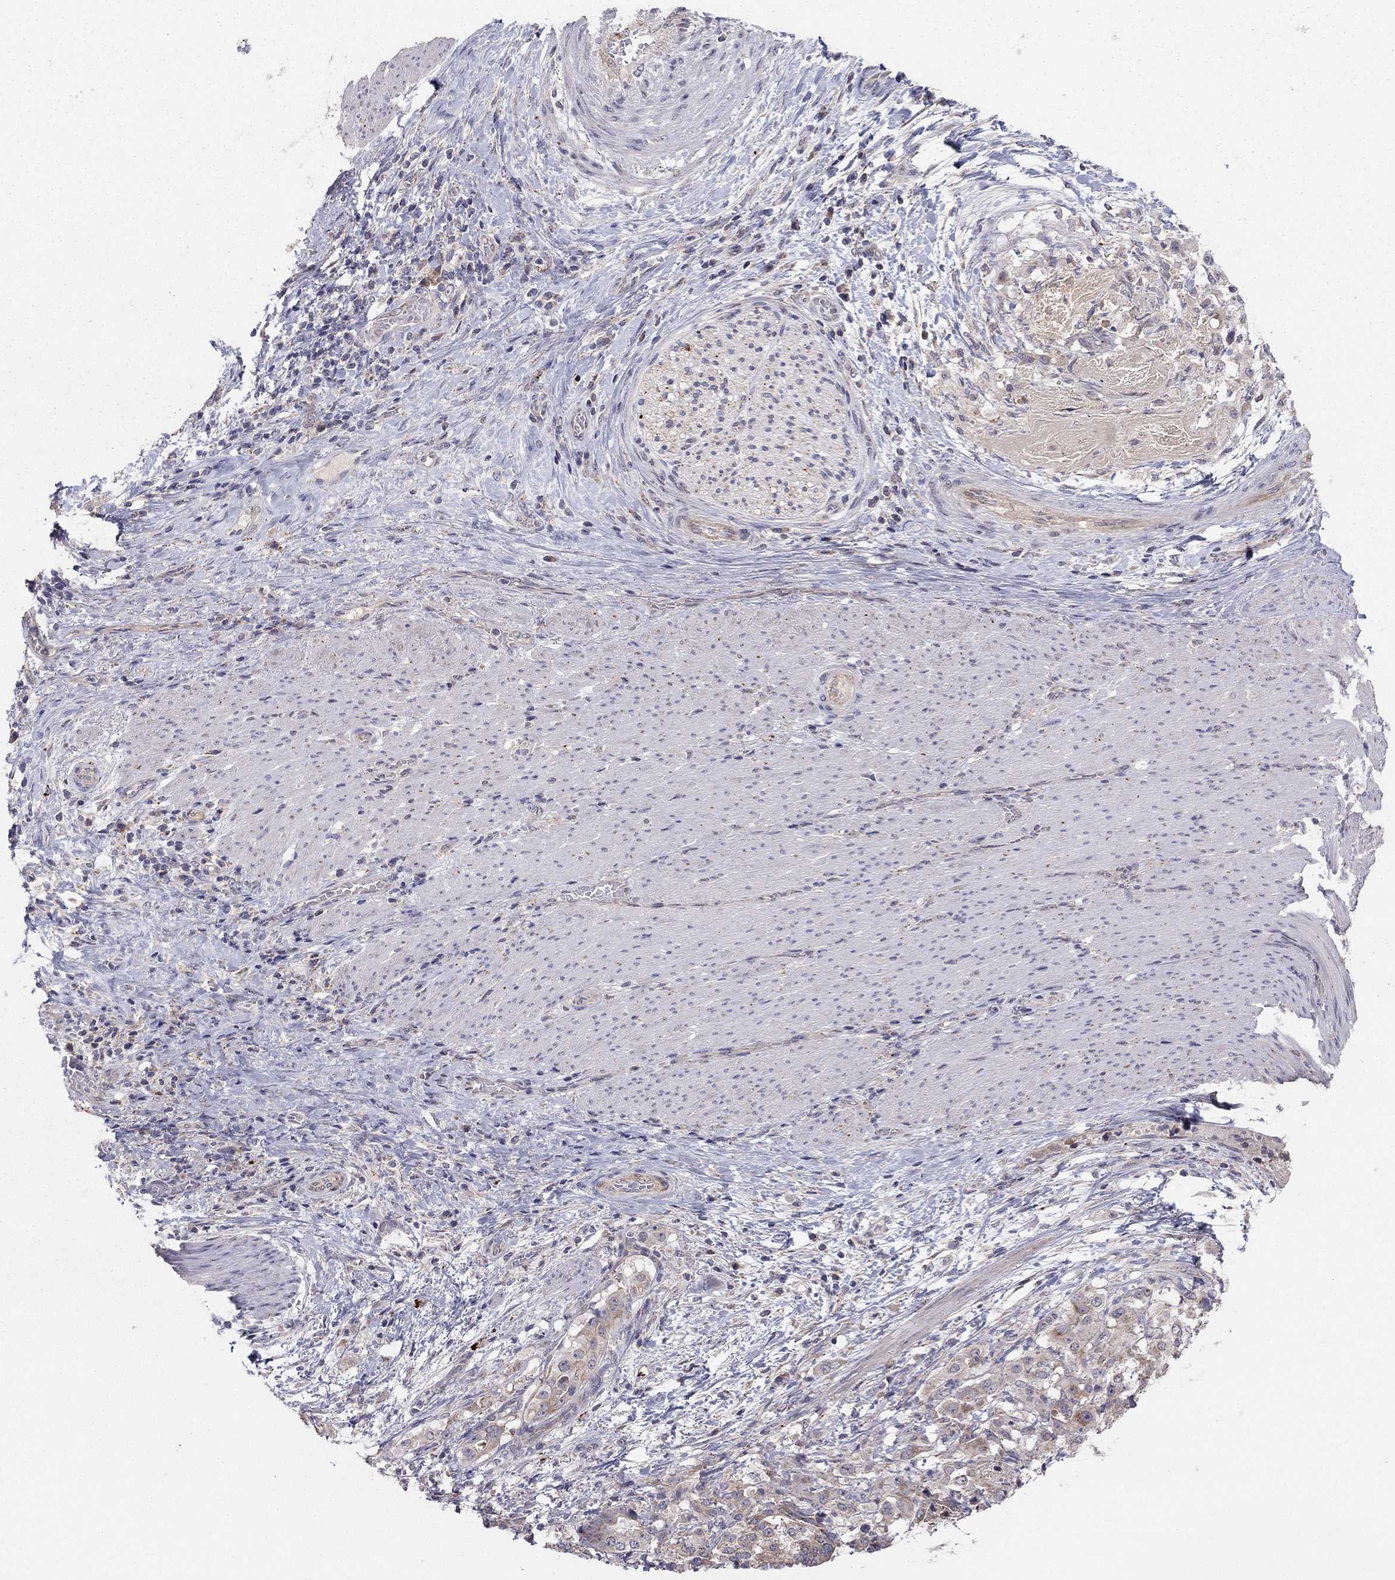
{"staining": {"intensity": "weak", "quantity": "25%-75%", "location": "cytoplasmic/membranous"}, "tissue": "stomach cancer", "cell_type": "Tumor cells", "image_type": "cancer", "snomed": [{"axis": "morphology", "description": "Adenocarcinoma, NOS"}, {"axis": "topography", "description": "Stomach"}], "caption": "The image reveals immunohistochemical staining of stomach adenocarcinoma. There is weak cytoplasmic/membranous staining is appreciated in approximately 25%-75% of tumor cells.", "gene": "CRACDL", "patient": {"sex": "male", "age": 48}}